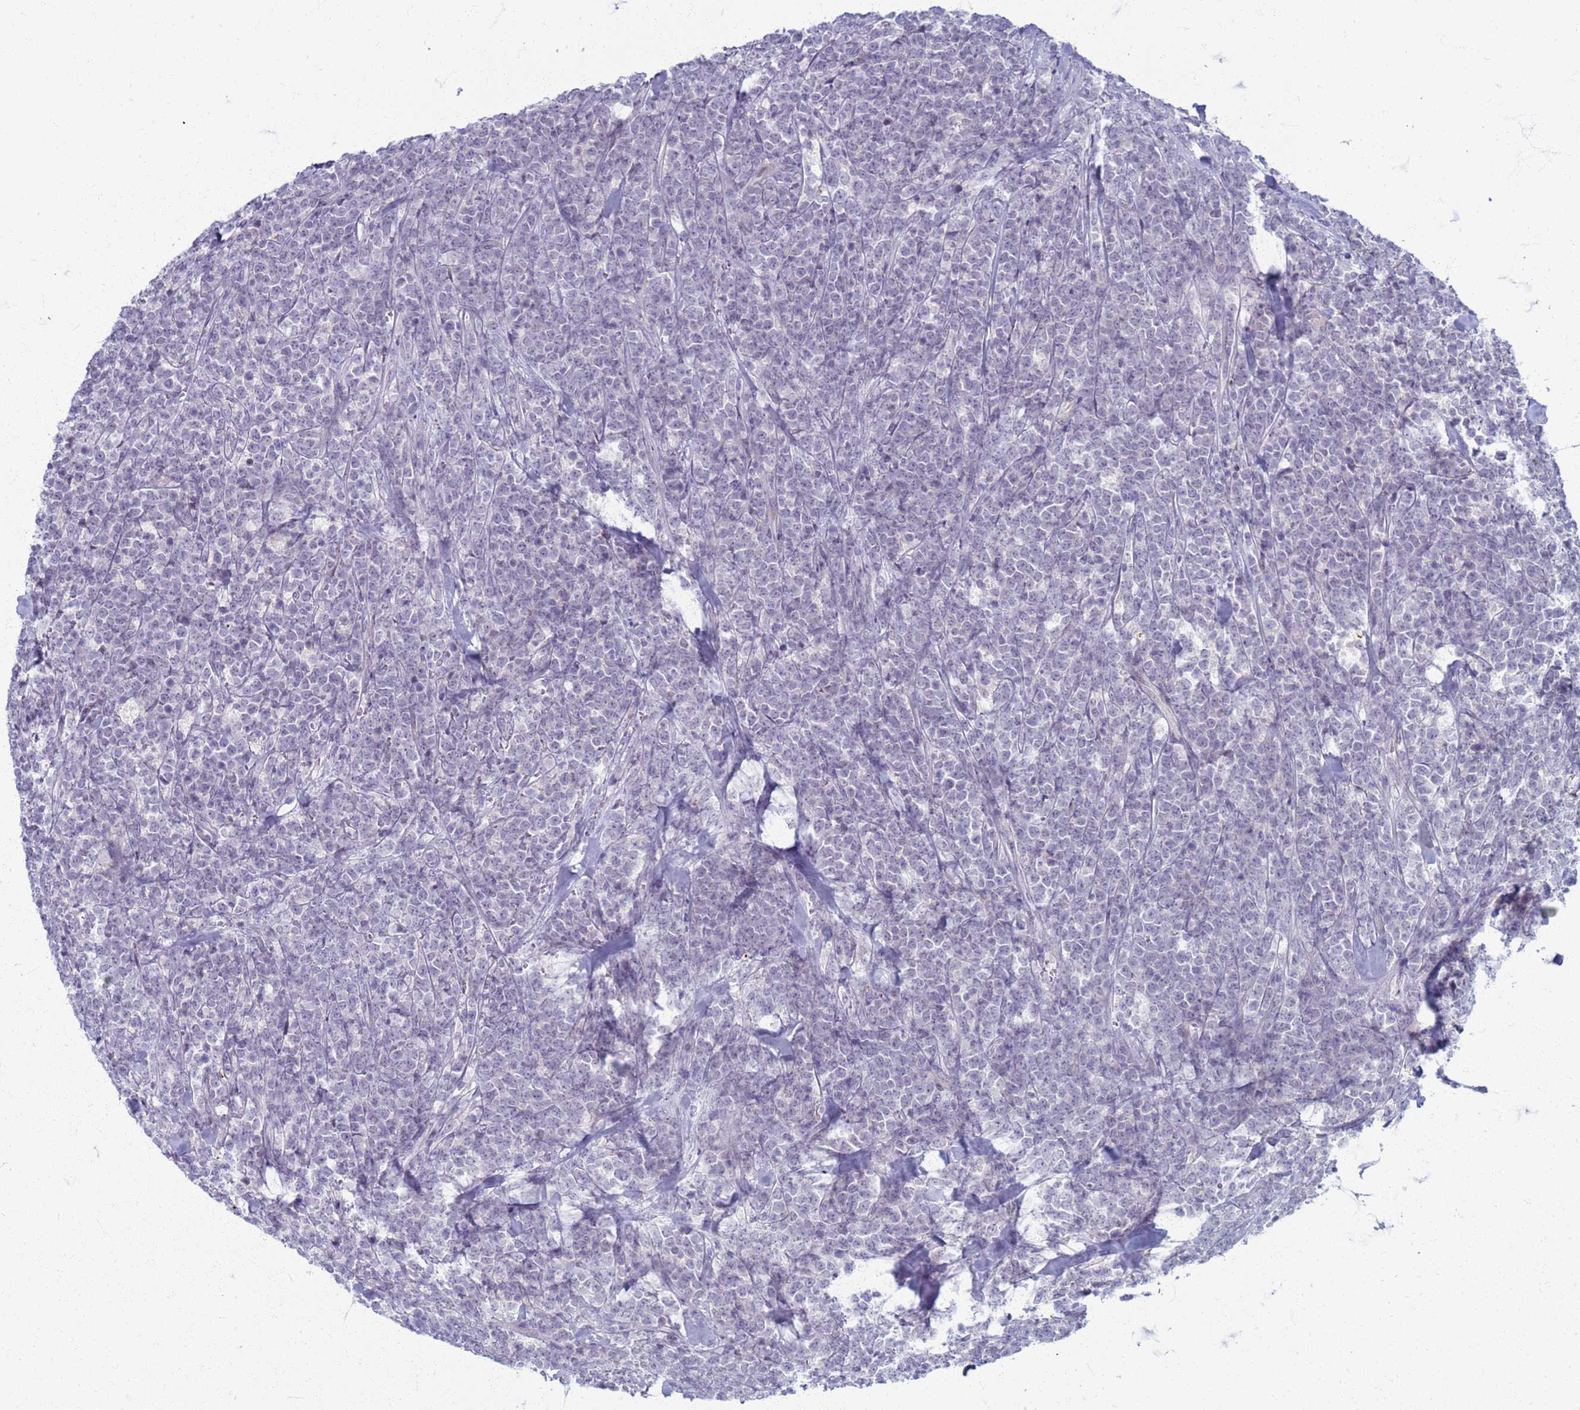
{"staining": {"intensity": "negative", "quantity": "none", "location": "none"}, "tissue": "lymphoma", "cell_type": "Tumor cells", "image_type": "cancer", "snomed": [{"axis": "morphology", "description": "Malignant lymphoma, non-Hodgkin's type, High grade"}, {"axis": "topography", "description": "Small intestine"}], "caption": "High-grade malignant lymphoma, non-Hodgkin's type was stained to show a protein in brown. There is no significant expression in tumor cells.", "gene": "CLCA2", "patient": {"sex": "male", "age": 8}}